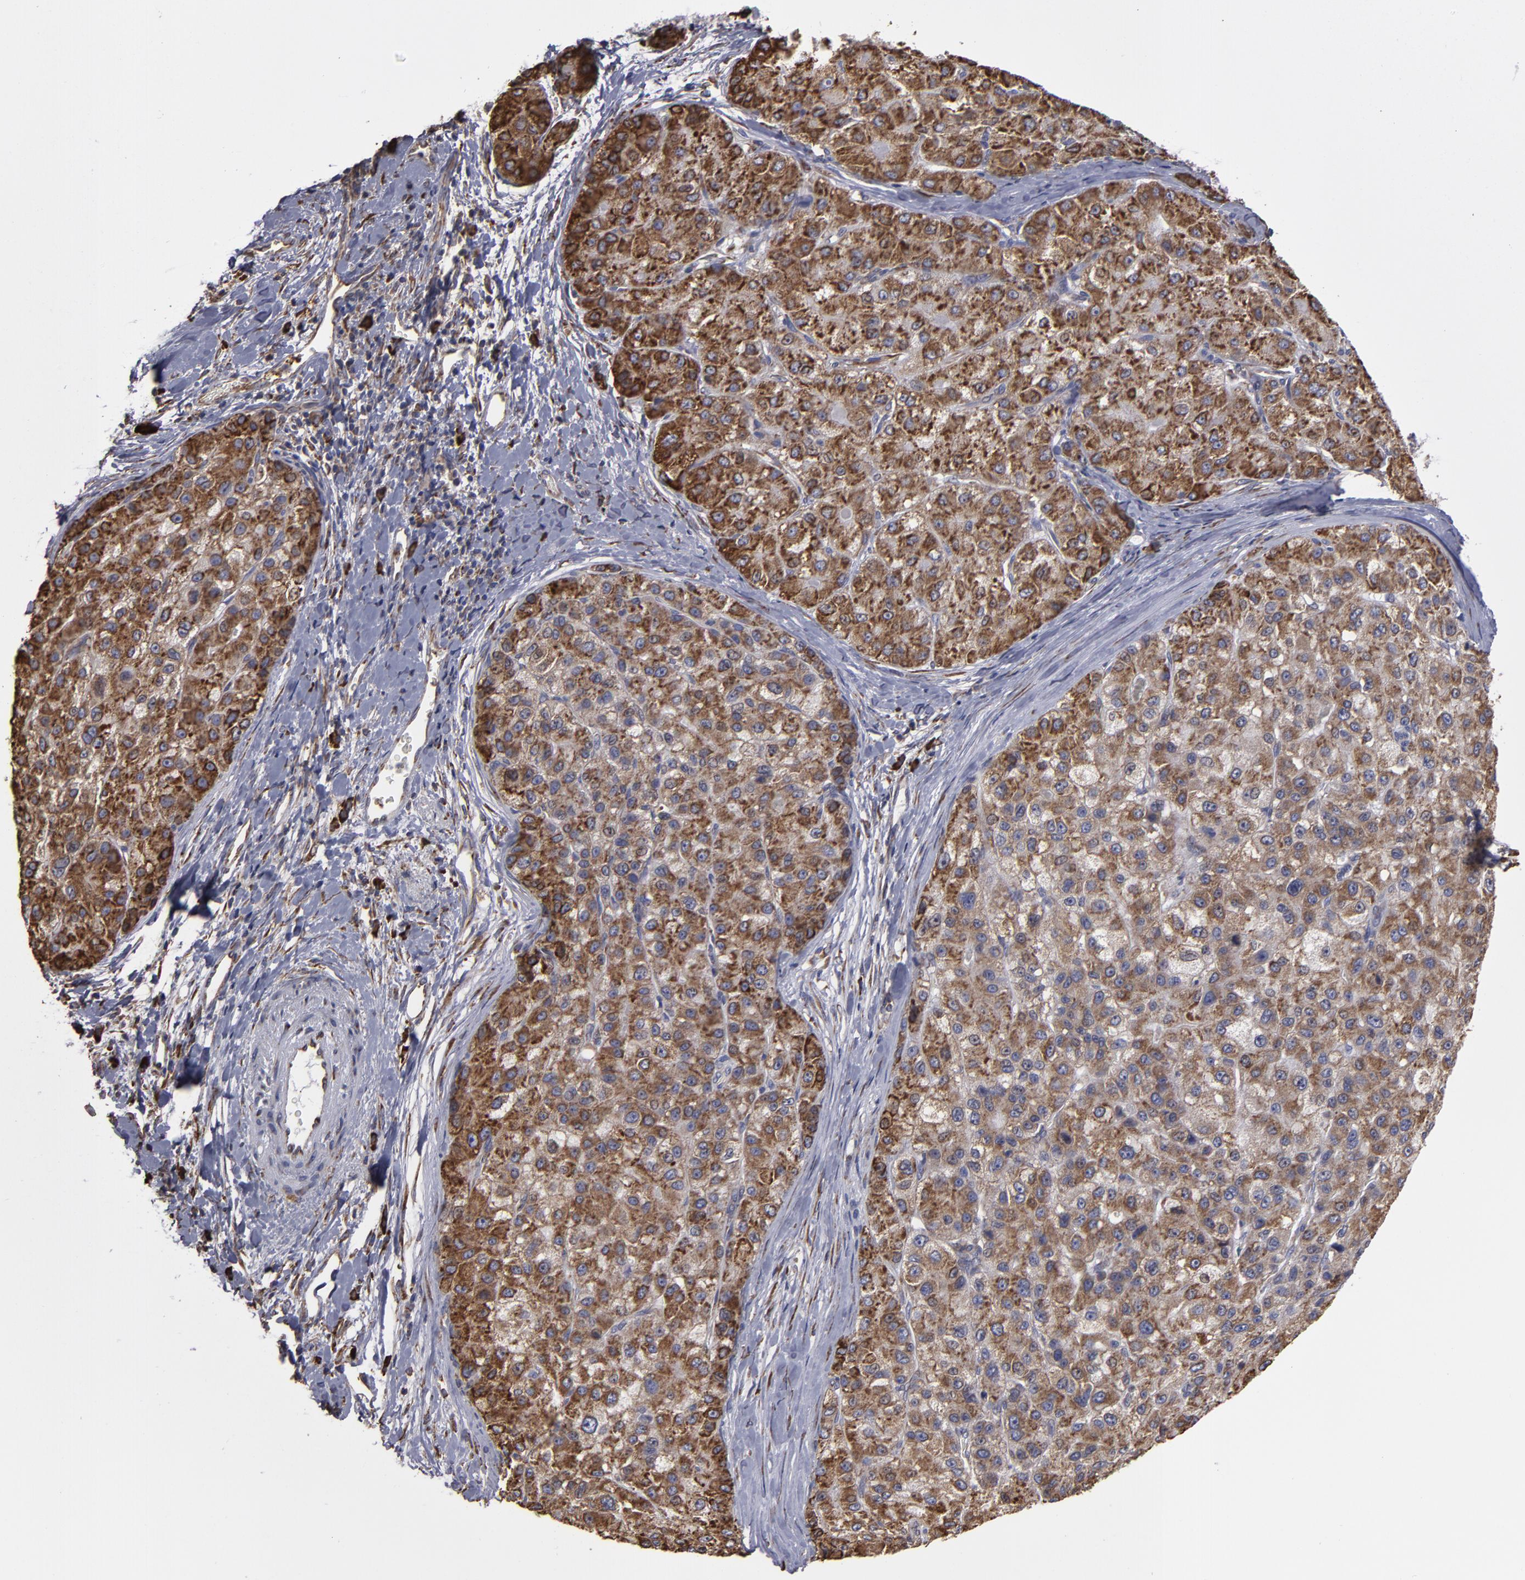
{"staining": {"intensity": "strong", "quantity": ">75%", "location": "cytoplasmic/membranous"}, "tissue": "liver cancer", "cell_type": "Tumor cells", "image_type": "cancer", "snomed": [{"axis": "morphology", "description": "Carcinoma, Hepatocellular, NOS"}, {"axis": "topography", "description": "Liver"}], "caption": "About >75% of tumor cells in liver hepatocellular carcinoma display strong cytoplasmic/membranous protein expression as visualized by brown immunohistochemical staining.", "gene": "SND1", "patient": {"sex": "male", "age": 80}}